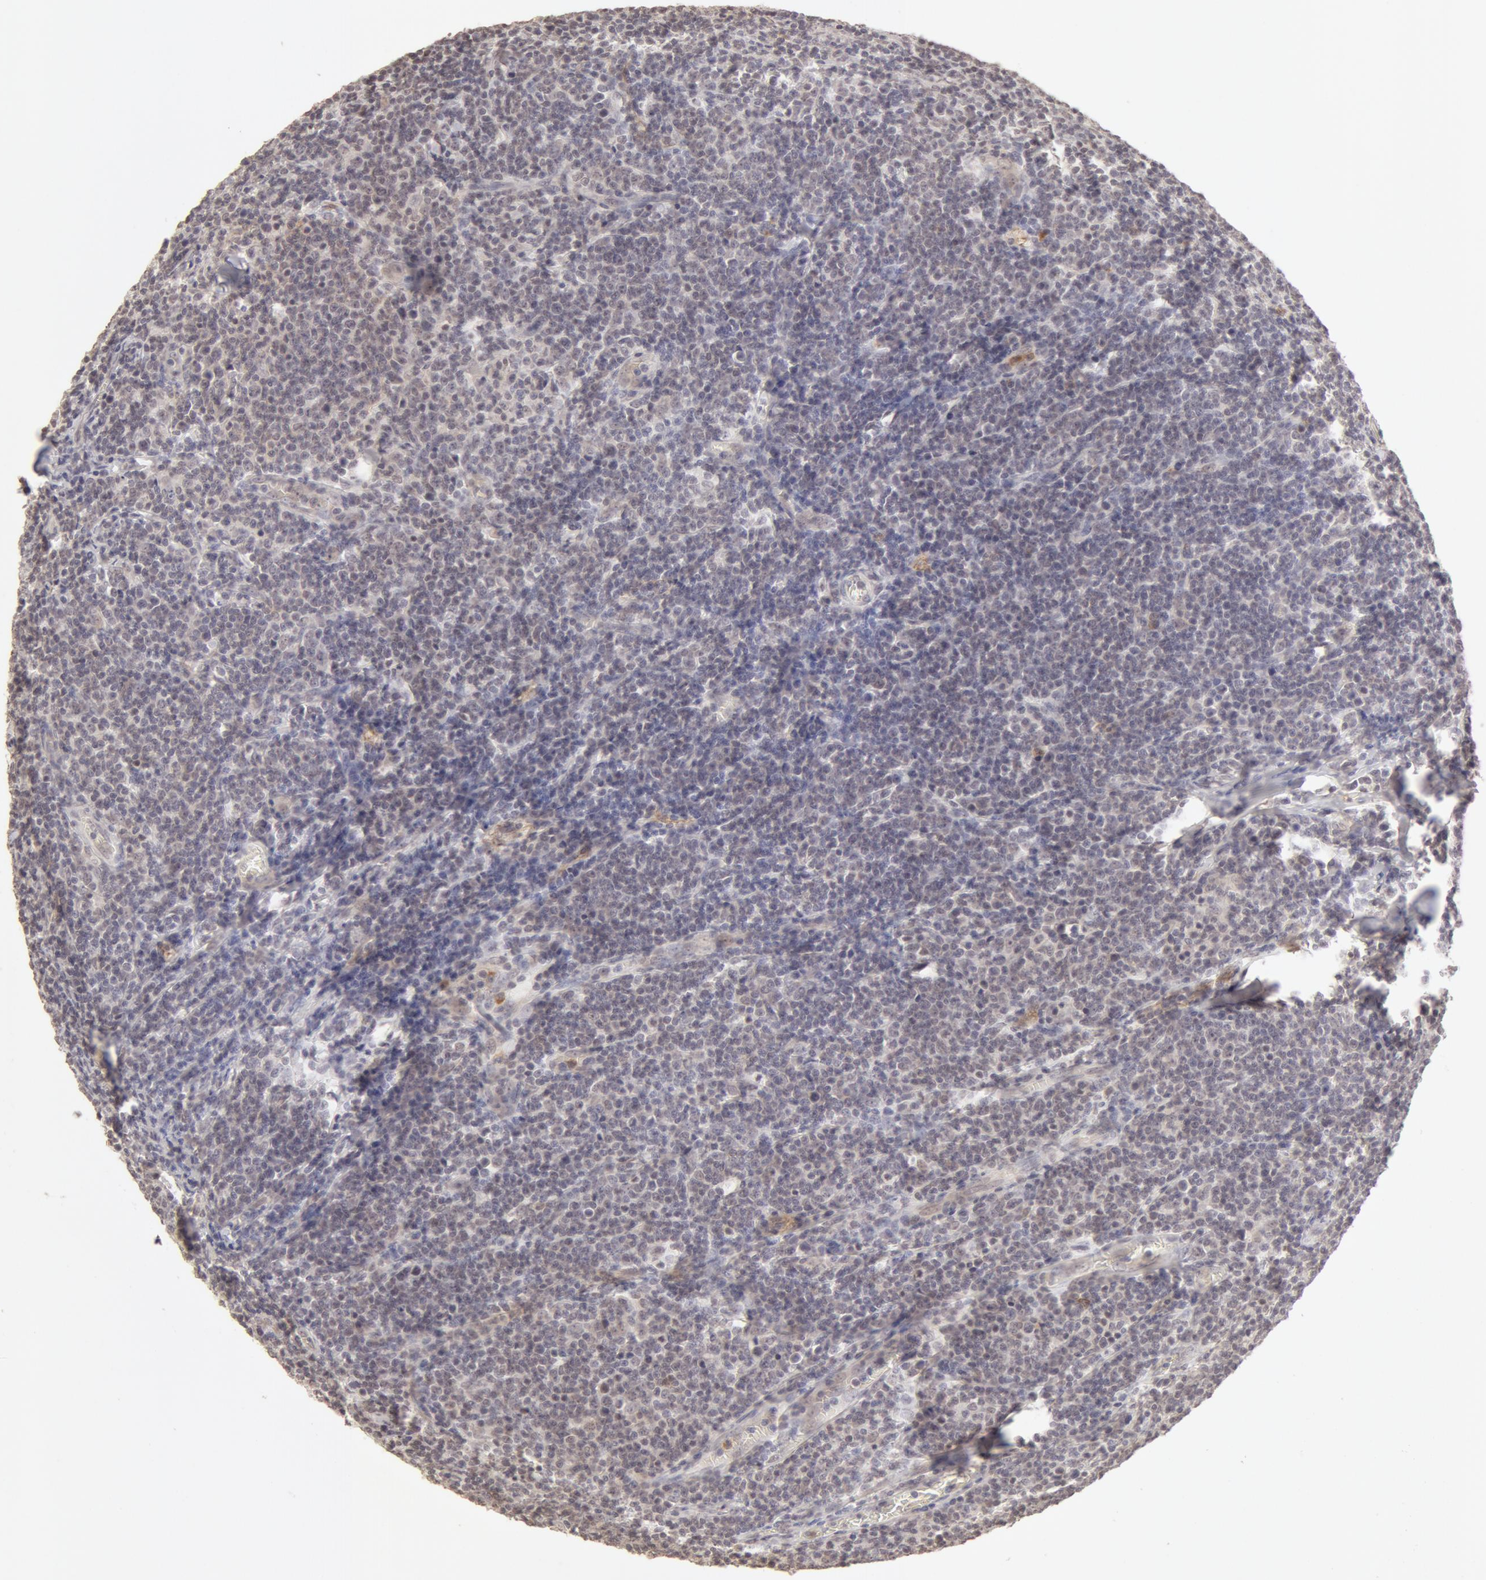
{"staining": {"intensity": "negative", "quantity": "none", "location": "none"}, "tissue": "lymphoma", "cell_type": "Tumor cells", "image_type": "cancer", "snomed": [{"axis": "morphology", "description": "Malignant lymphoma, non-Hodgkin's type, Low grade"}, {"axis": "topography", "description": "Lymph node"}], "caption": "DAB (3,3'-diaminobenzidine) immunohistochemical staining of human malignant lymphoma, non-Hodgkin's type (low-grade) displays no significant positivity in tumor cells.", "gene": "ADAM10", "patient": {"sex": "male", "age": 74}}